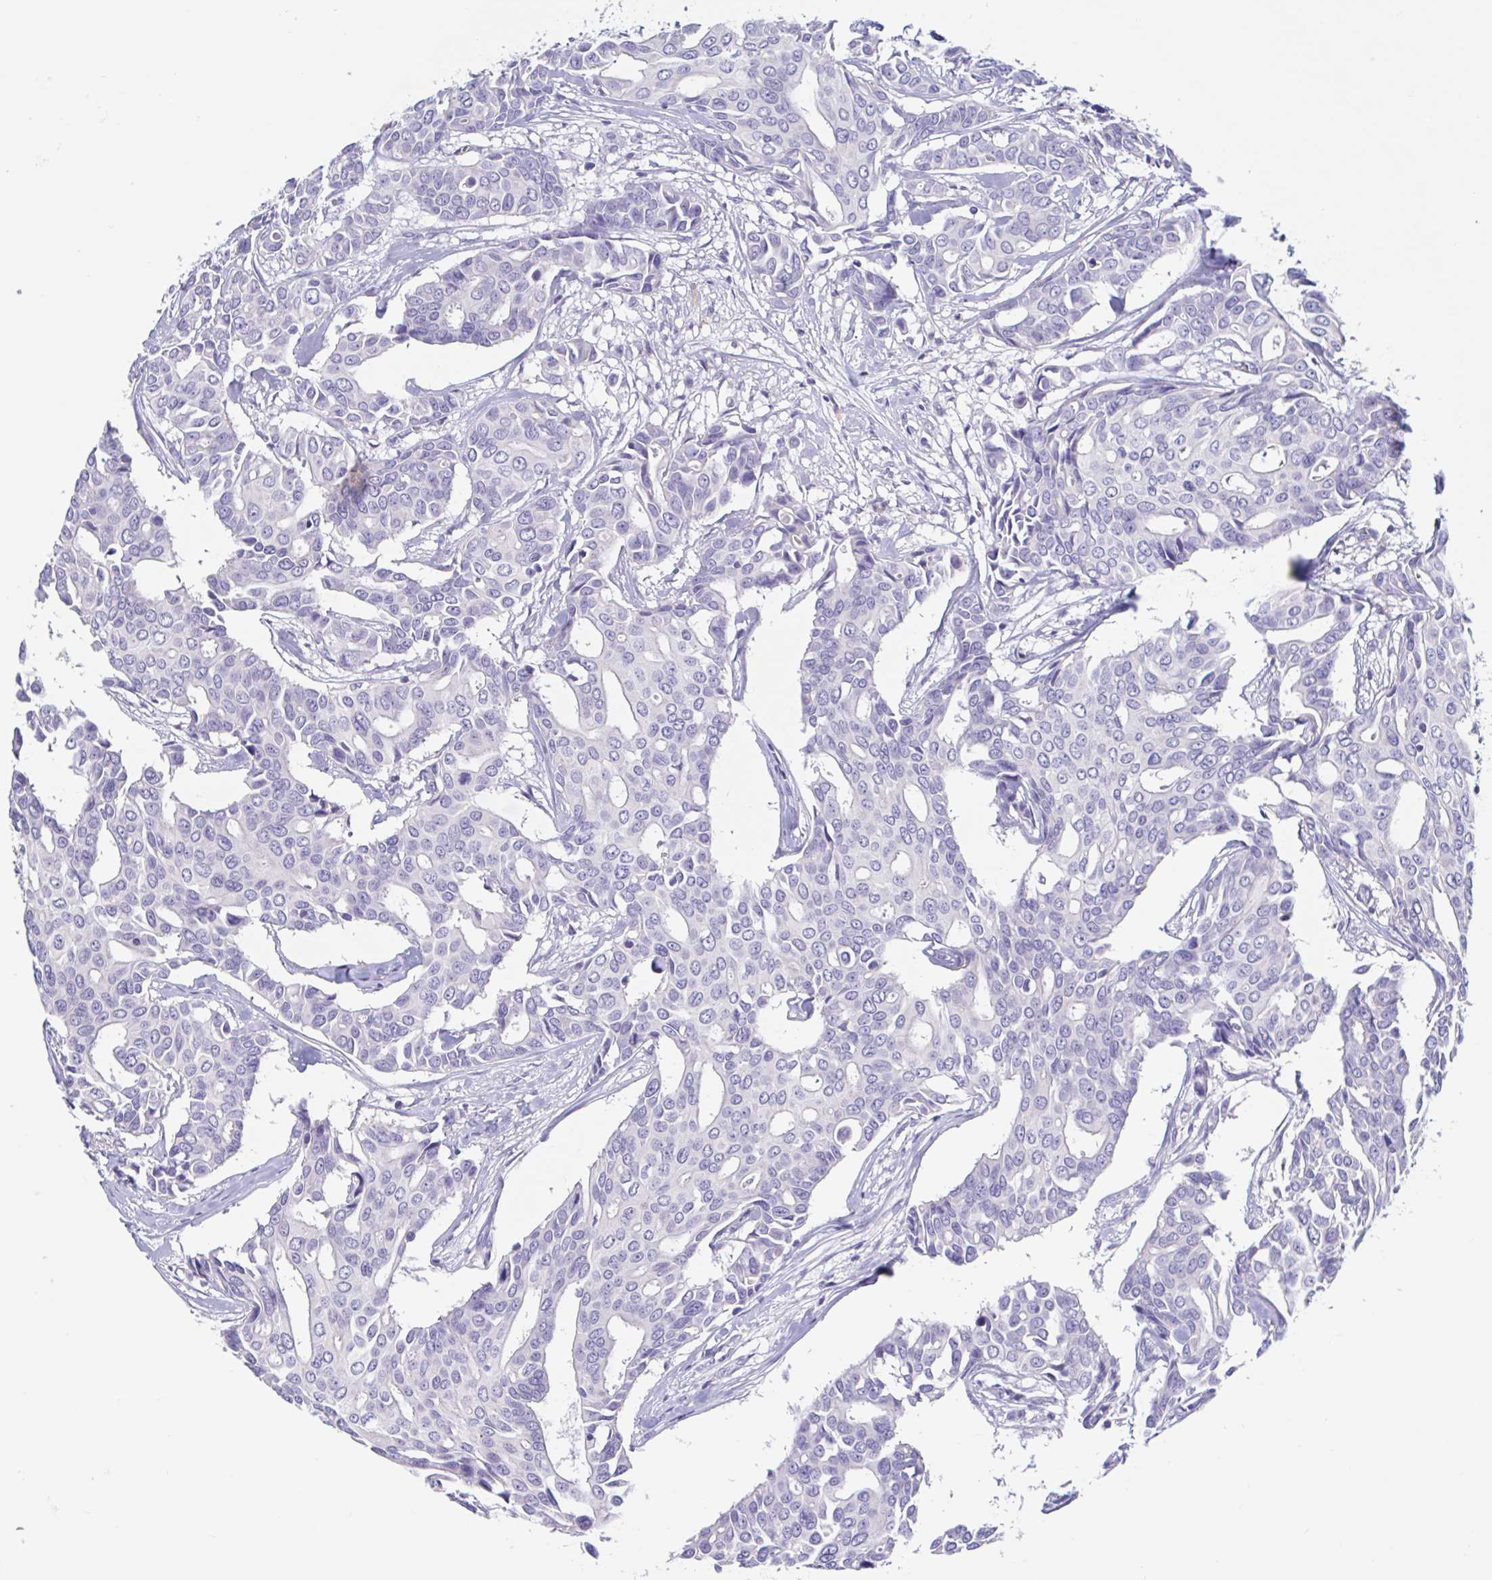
{"staining": {"intensity": "negative", "quantity": "none", "location": "none"}, "tissue": "breast cancer", "cell_type": "Tumor cells", "image_type": "cancer", "snomed": [{"axis": "morphology", "description": "Duct carcinoma"}, {"axis": "topography", "description": "Breast"}], "caption": "Tumor cells show no significant protein expression in breast infiltrating ductal carcinoma.", "gene": "ZNHIT2", "patient": {"sex": "female", "age": 54}}